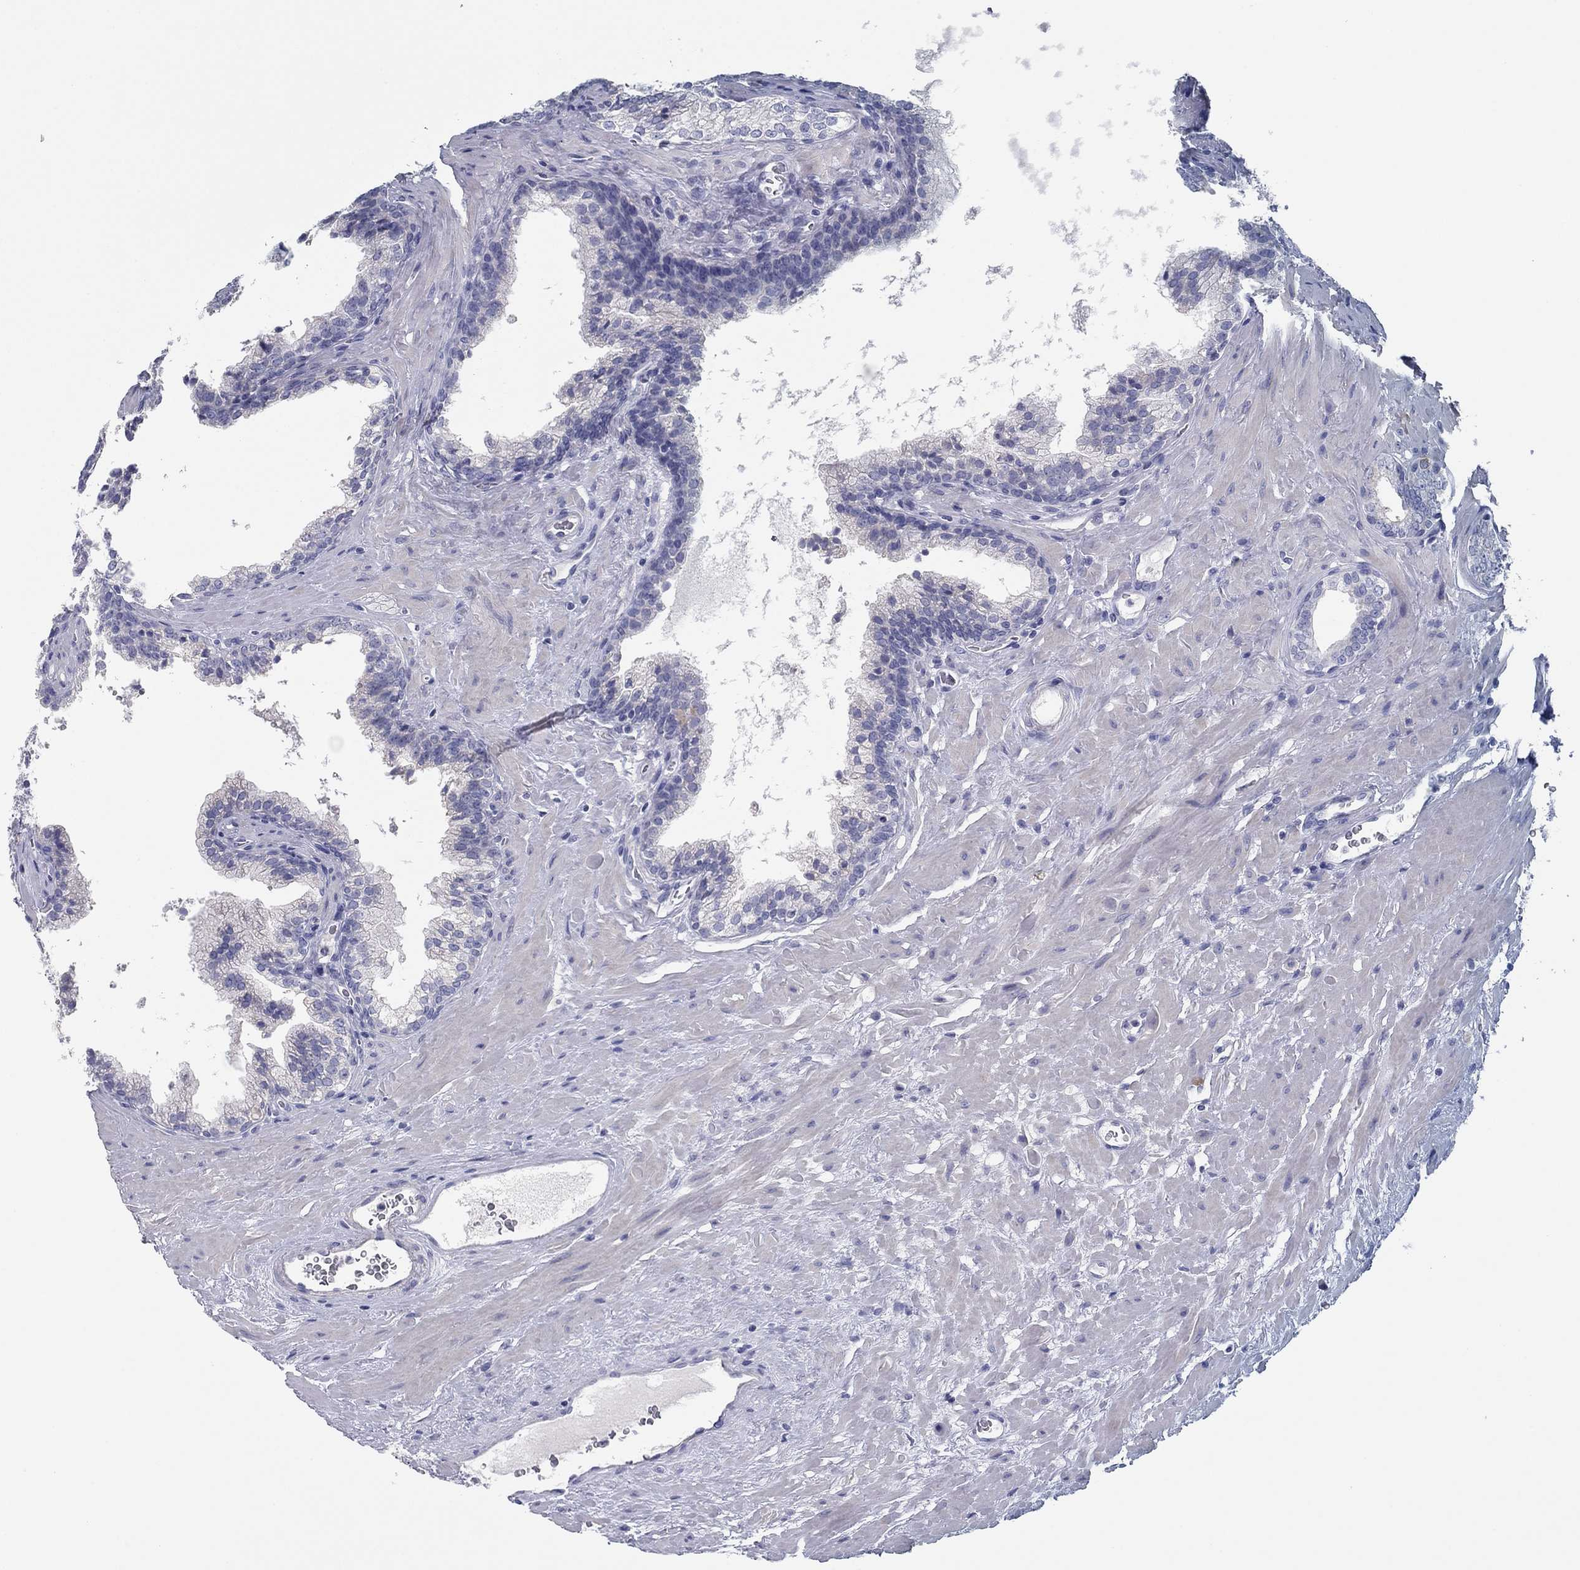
{"staining": {"intensity": "negative", "quantity": "none", "location": "none"}, "tissue": "prostate cancer", "cell_type": "Tumor cells", "image_type": "cancer", "snomed": [{"axis": "morphology", "description": "Adenocarcinoma, NOS"}, {"axis": "topography", "description": "Prostate"}], "caption": "Human prostate cancer (adenocarcinoma) stained for a protein using IHC exhibits no staining in tumor cells.", "gene": "GRK7", "patient": {"sex": "male", "age": 66}}